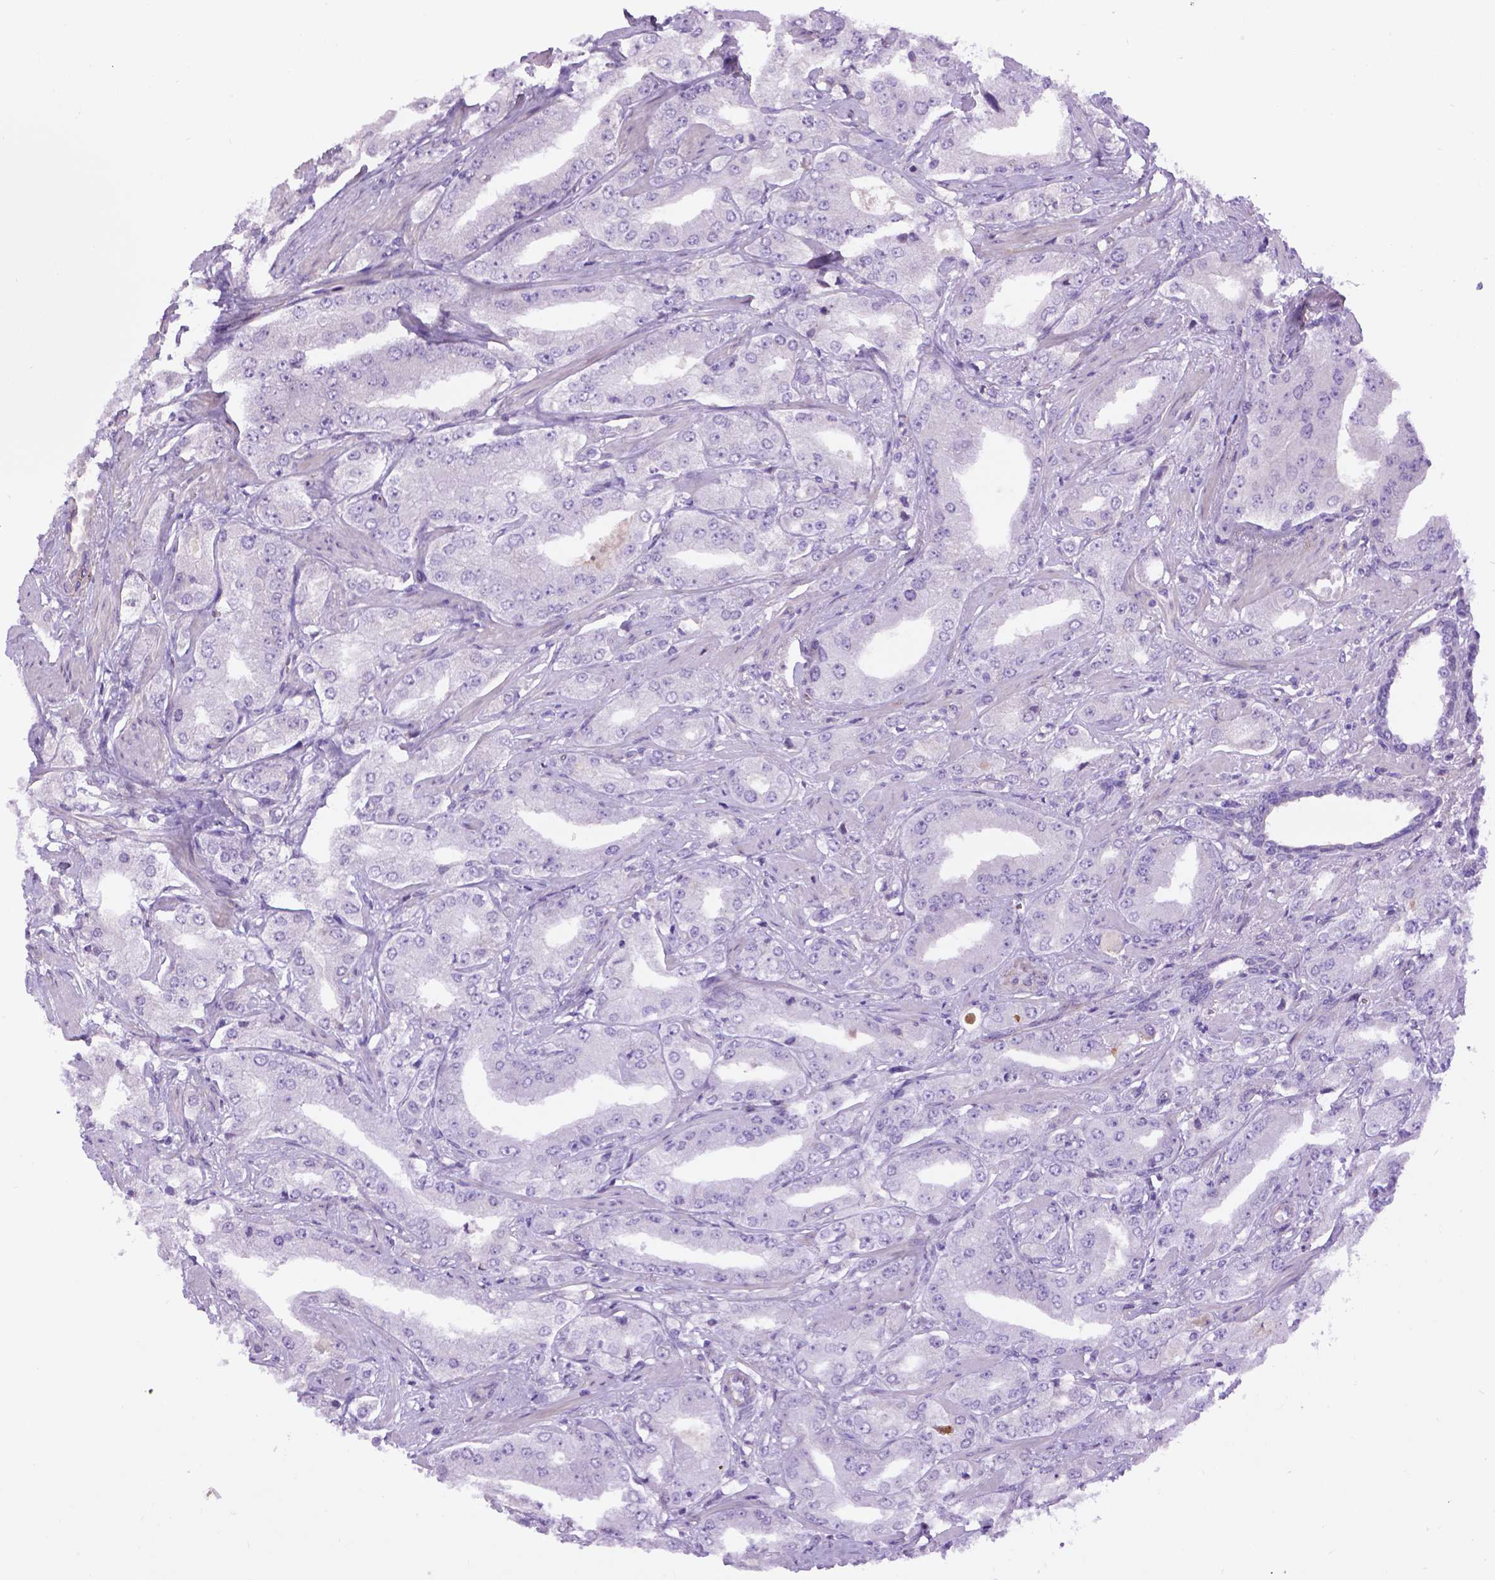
{"staining": {"intensity": "negative", "quantity": "none", "location": "none"}, "tissue": "prostate cancer", "cell_type": "Tumor cells", "image_type": "cancer", "snomed": [{"axis": "morphology", "description": "Adenocarcinoma, Low grade"}, {"axis": "topography", "description": "Prostate"}], "caption": "The histopathology image exhibits no significant expression in tumor cells of prostate cancer (adenocarcinoma (low-grade)). (DAB (3,3'-diaminobenzidine) immunohistochemistry (IHC) visualized using brightfield microscopy, high magnification).", "gene": "CCER2", "patient": {"sex": "male", "age": 60}}